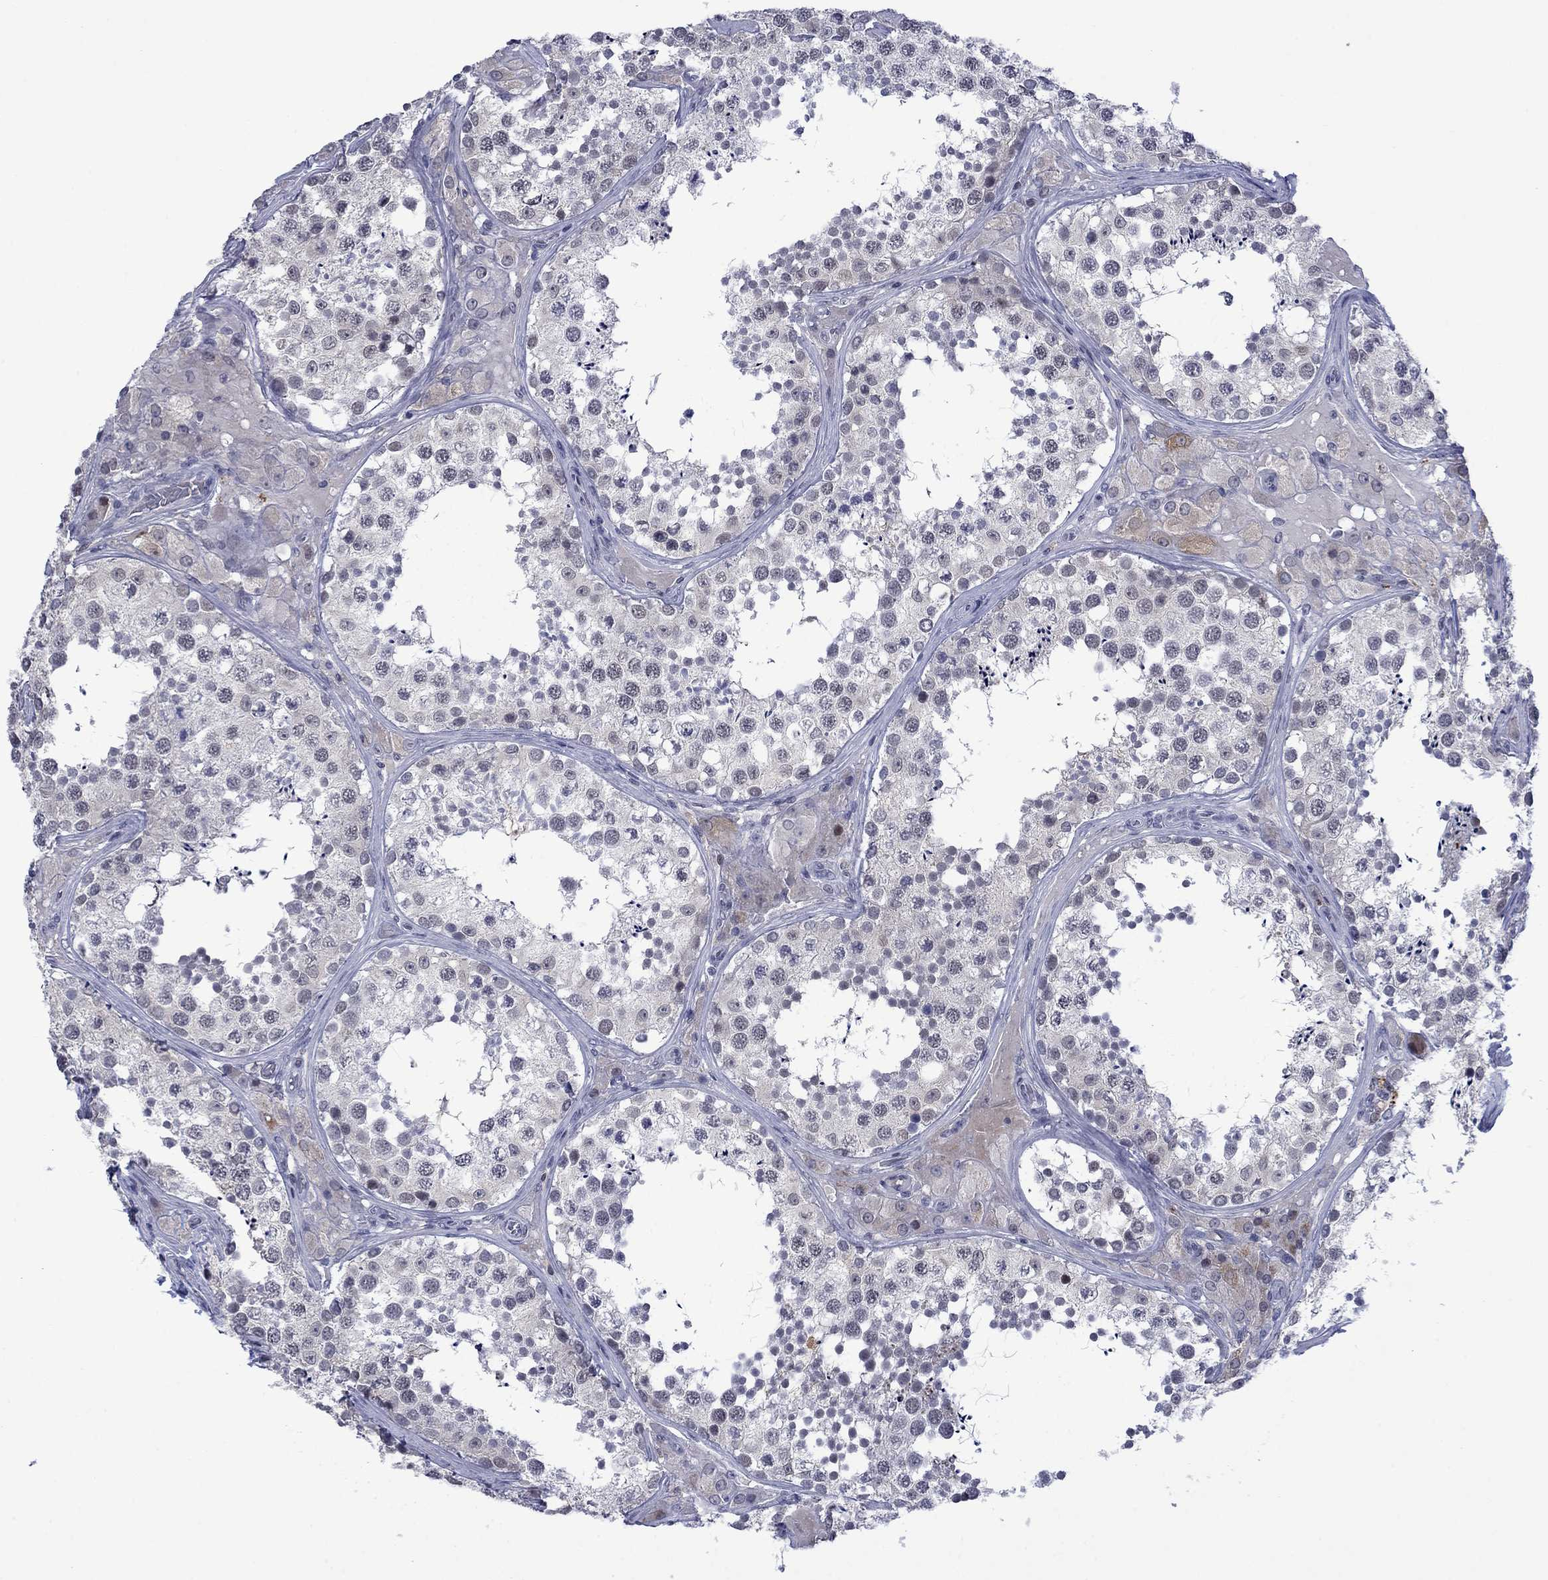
{"staining": {"intensity": "negative", "quantity": "none", "location": "none"}, "tissue": "testis", "cell_type": "Cells in seminiferous ducts", "image_type": "normal", "snomed": [{"axis": "morphology", "description": "Normal tissue, NOS"}, {"axis": "topography", "description": "Testis"}], "caption": "This is an immunohistochemistry micrograph of normal human testis. There is no positivity in cells in seminiferous ducts.", "gene": "AGL", "patient": {"sex": "male", "age": 34}}